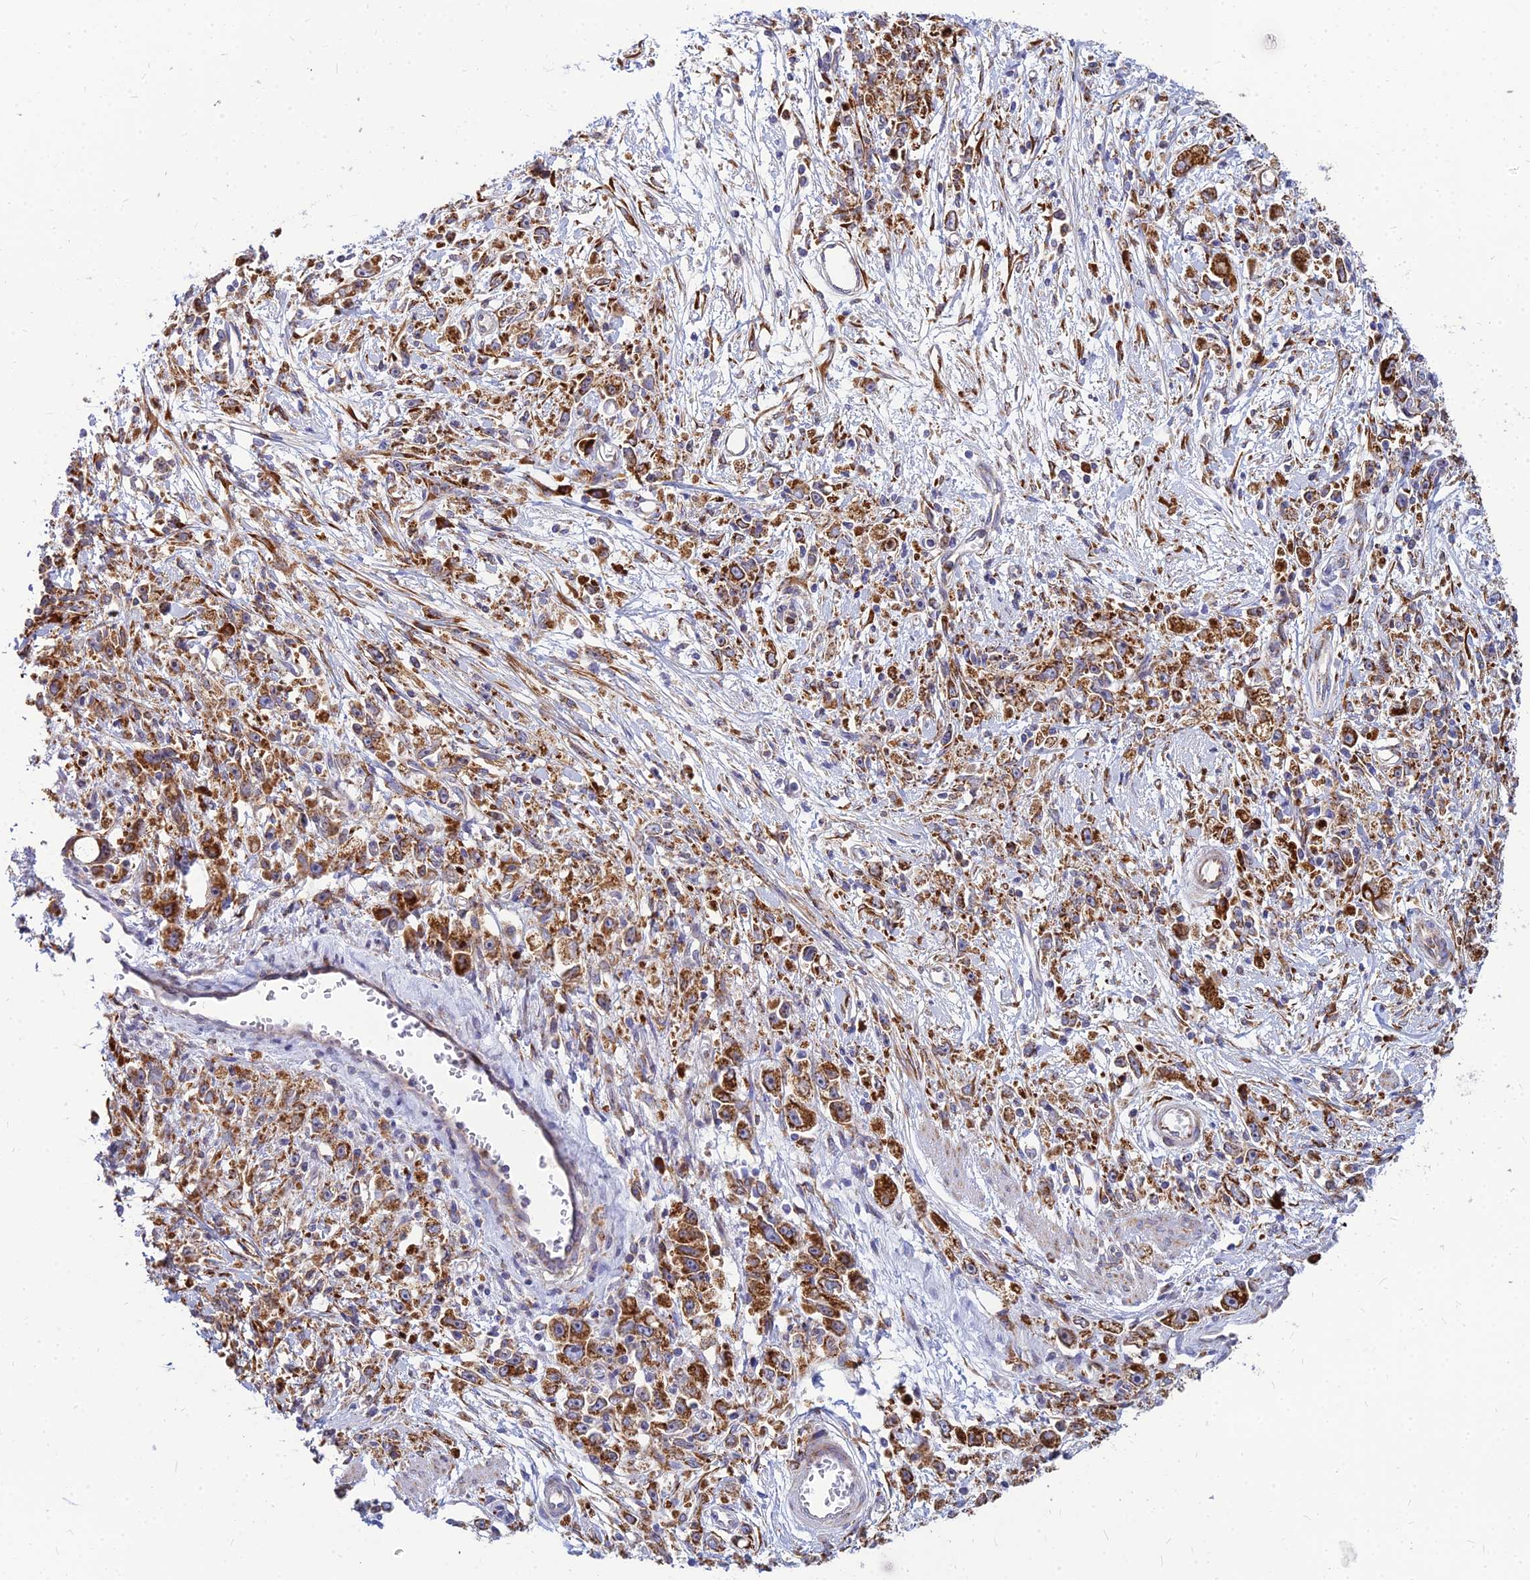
{"staining": {"intensity": "strong", "quantity": ">75%", "location": "cytoplasmic/membranous"}, "tissue": "stomach cancer", "cell_type": "Tumor cells", "image_type": "cancer", "snomed": [{"axis": "morphology", "description": "Adenocarcinoma, NOS"}, {"axis": "topography", "description": "Stomach"}], "caption": "An image showing strong cytoplasmic/membranous staining in about >75% of tumor cells in stomach cancer, as visualized by brown immunohistochemical staining.", "gene": "CCT6B", "patient": {"sex": "female", "age": 59}}